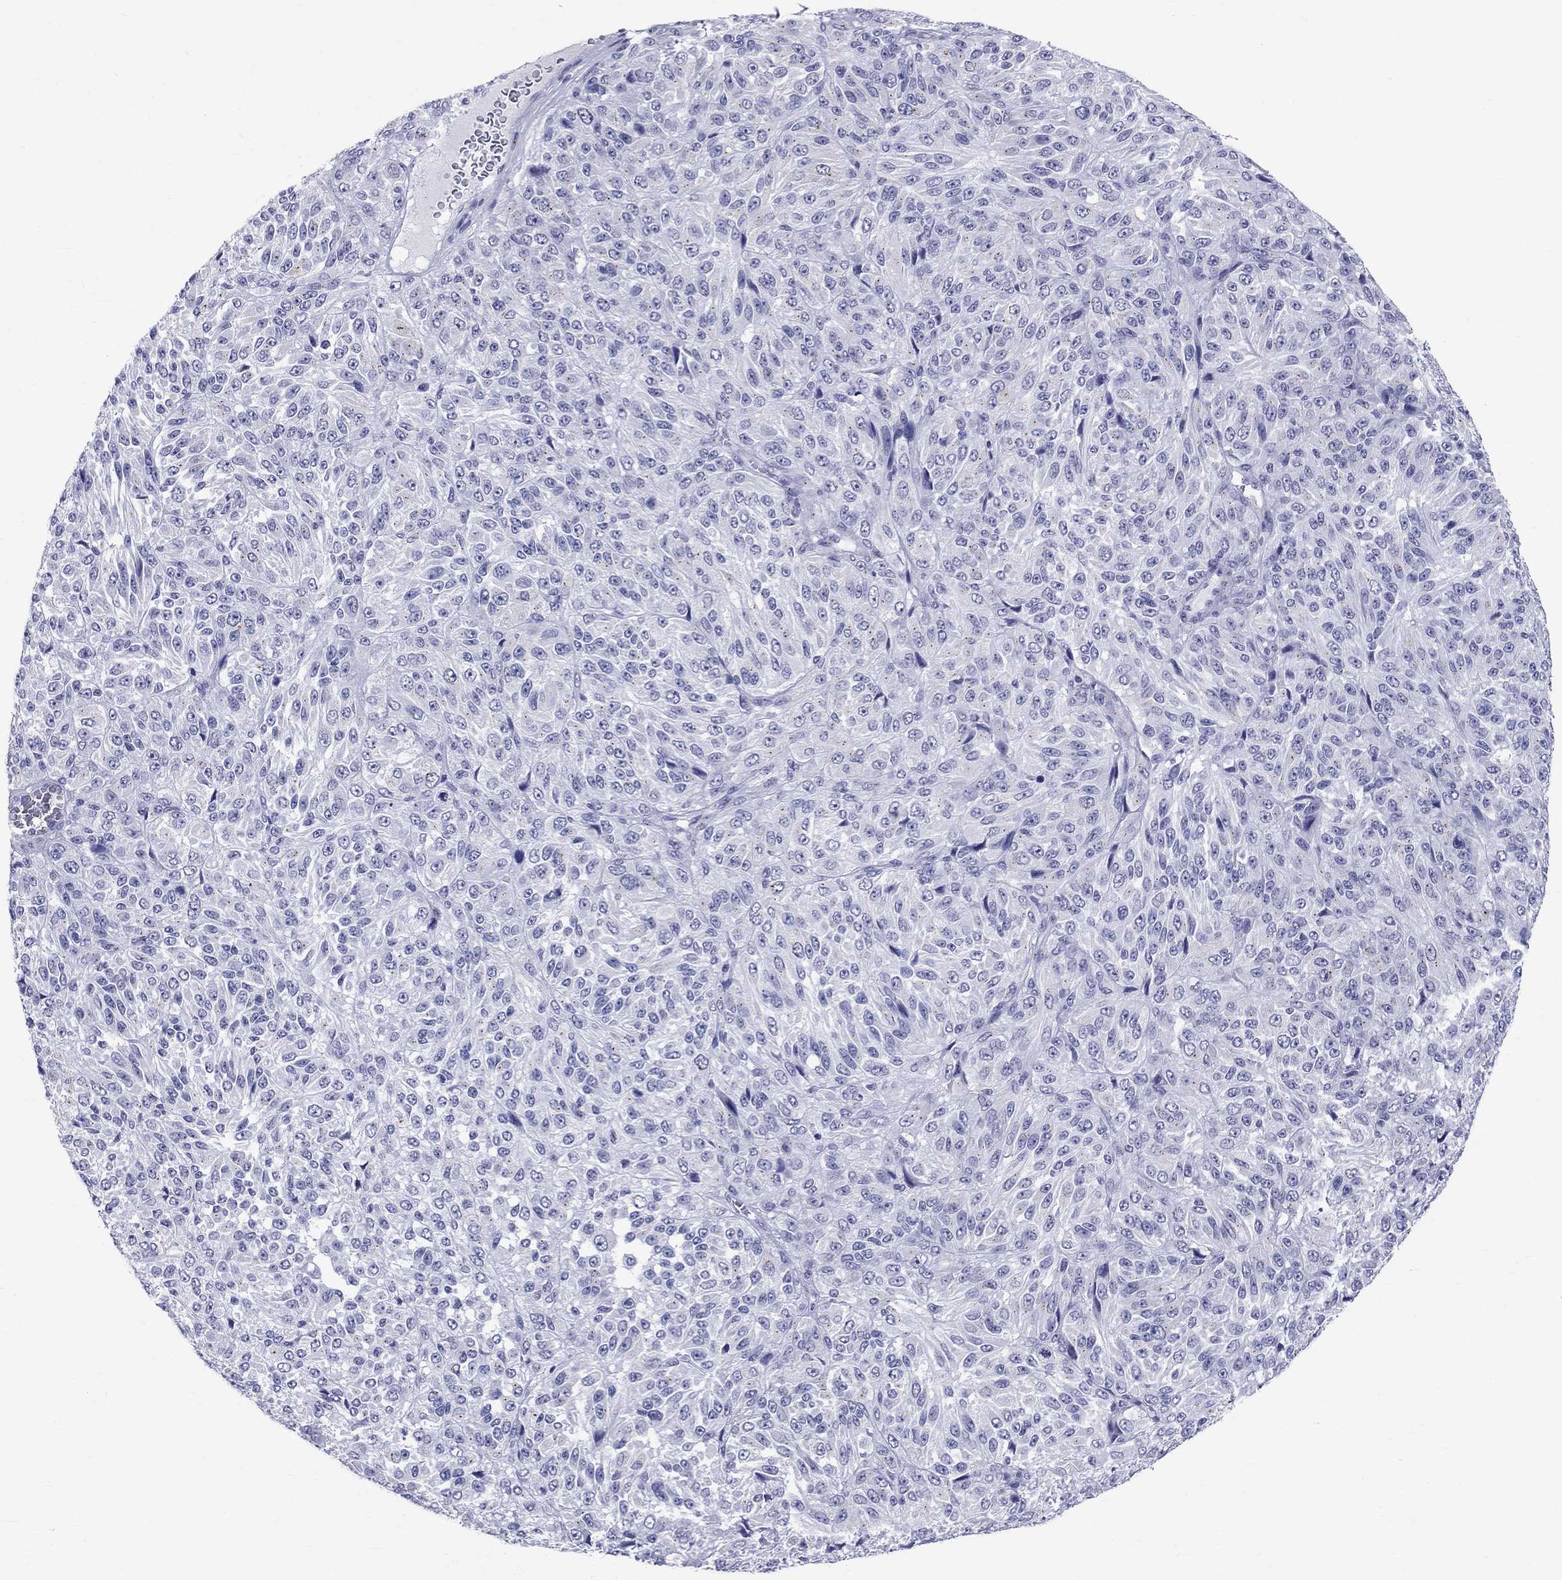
{"staining": {"intensity": "negative", "quantity": "none", "location": "none"}, "tissue": "melanoma", "cell_type": "Tumor cells", "image_type": "cancer", "snomed": [{"axis": "morphology", "description": "Malignant melanoma, Metastatic site"}, {"axis": "topography", "description": "Brain"}], "caption": "Immunohistochemical staining of malignant melanoma (metastatic site) exhibits no significant positivity in tumor cells.", "gene": "CEP43", "patient": {"sex": "female", "age": 56}}